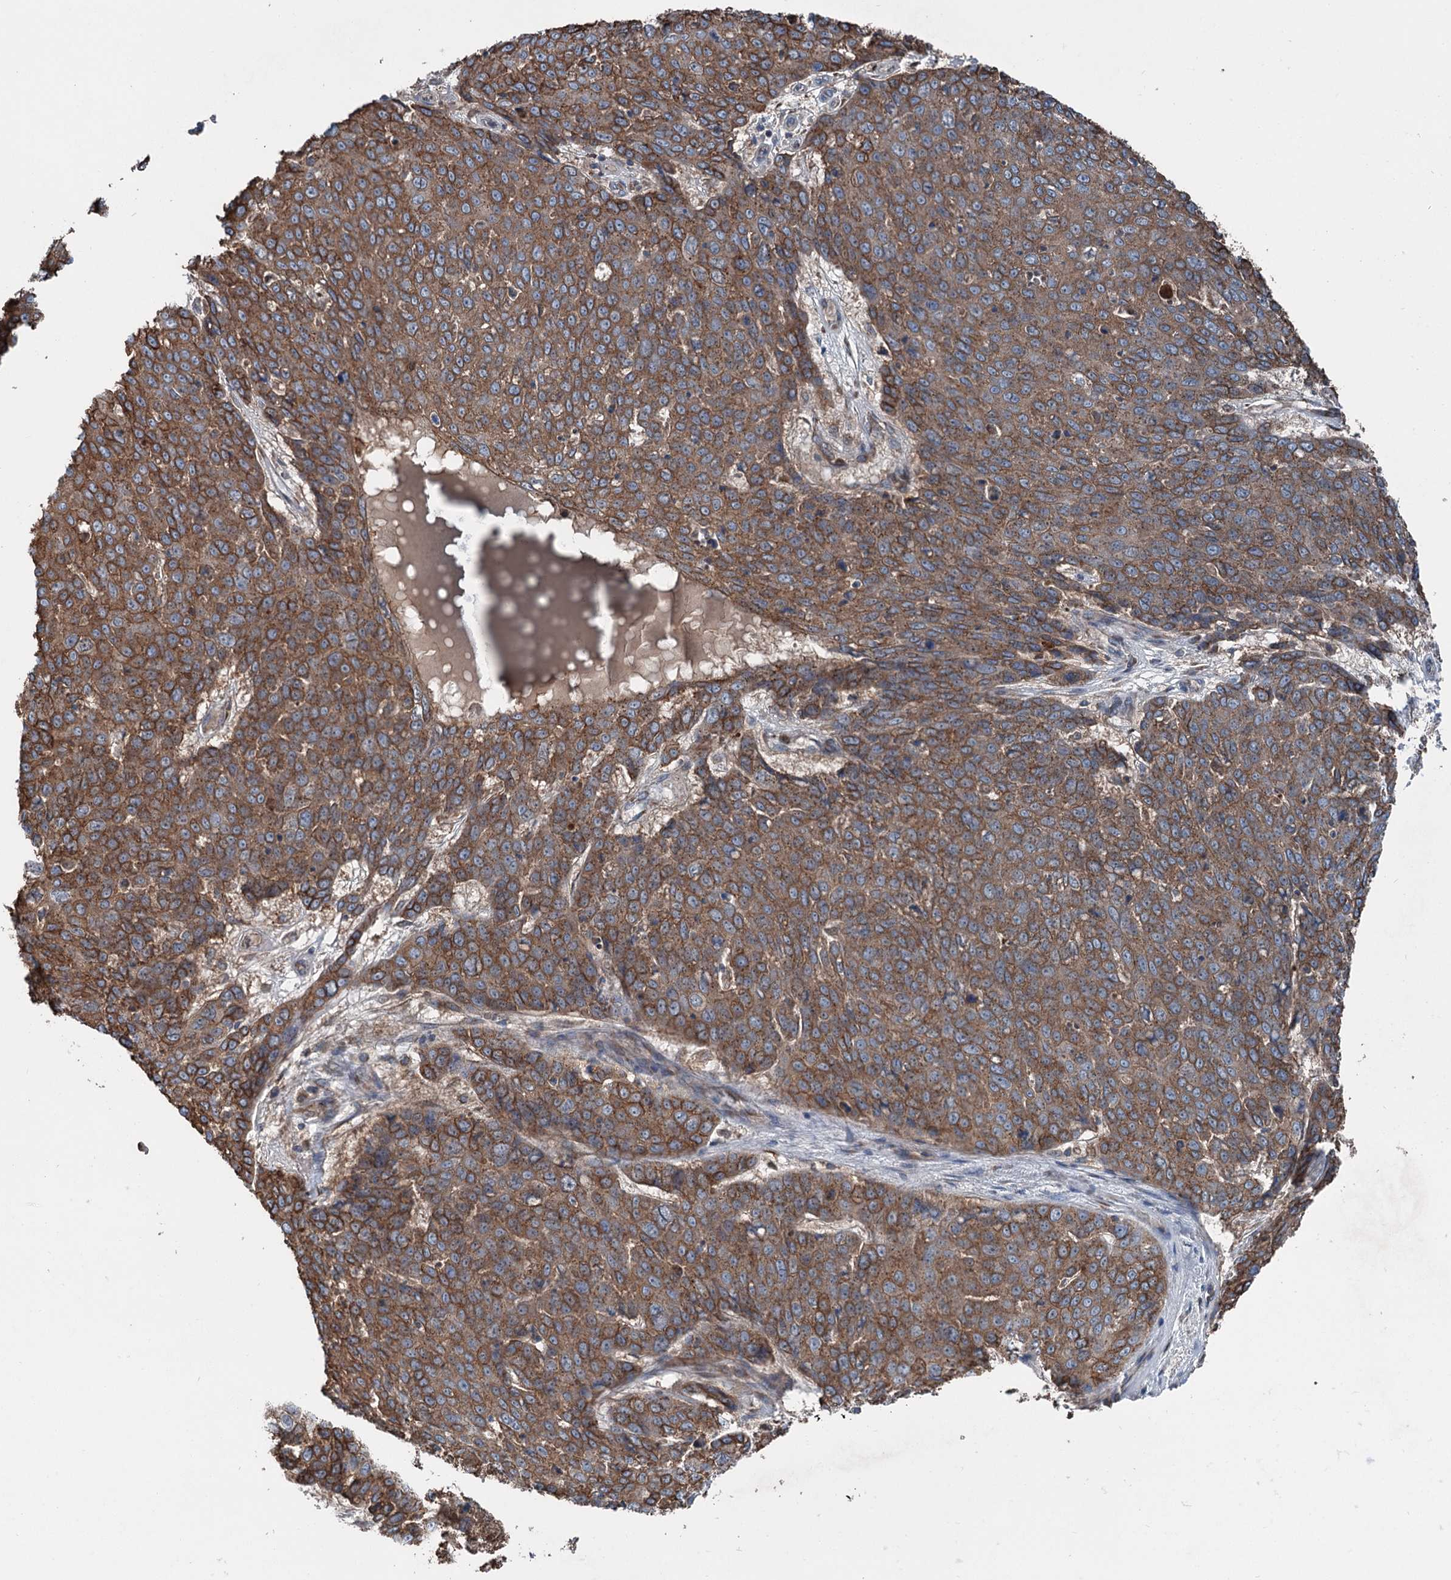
{"staining": {"intensity": "moderate", "quantity": ">75%", "location": "cytoplasmic/membranous"}, "tissue": "skin cancer", "cell_type": "Tumor cells", "image_type": "cancer", "snomed": [{"axis": "morphology", "description": "Squamous cell carcinoma, NOS"}, {"axis": "topography", "description": "Skin"}], "caption": "Immunohistochemical staining of squamous cell carcinoma (skin) shows moderate cytoplasmic/membranous protein staining in approximately >75% of tumor cells.", "gene": "CALCOCO1", "patient": {"sex": "male", "age": 71}}